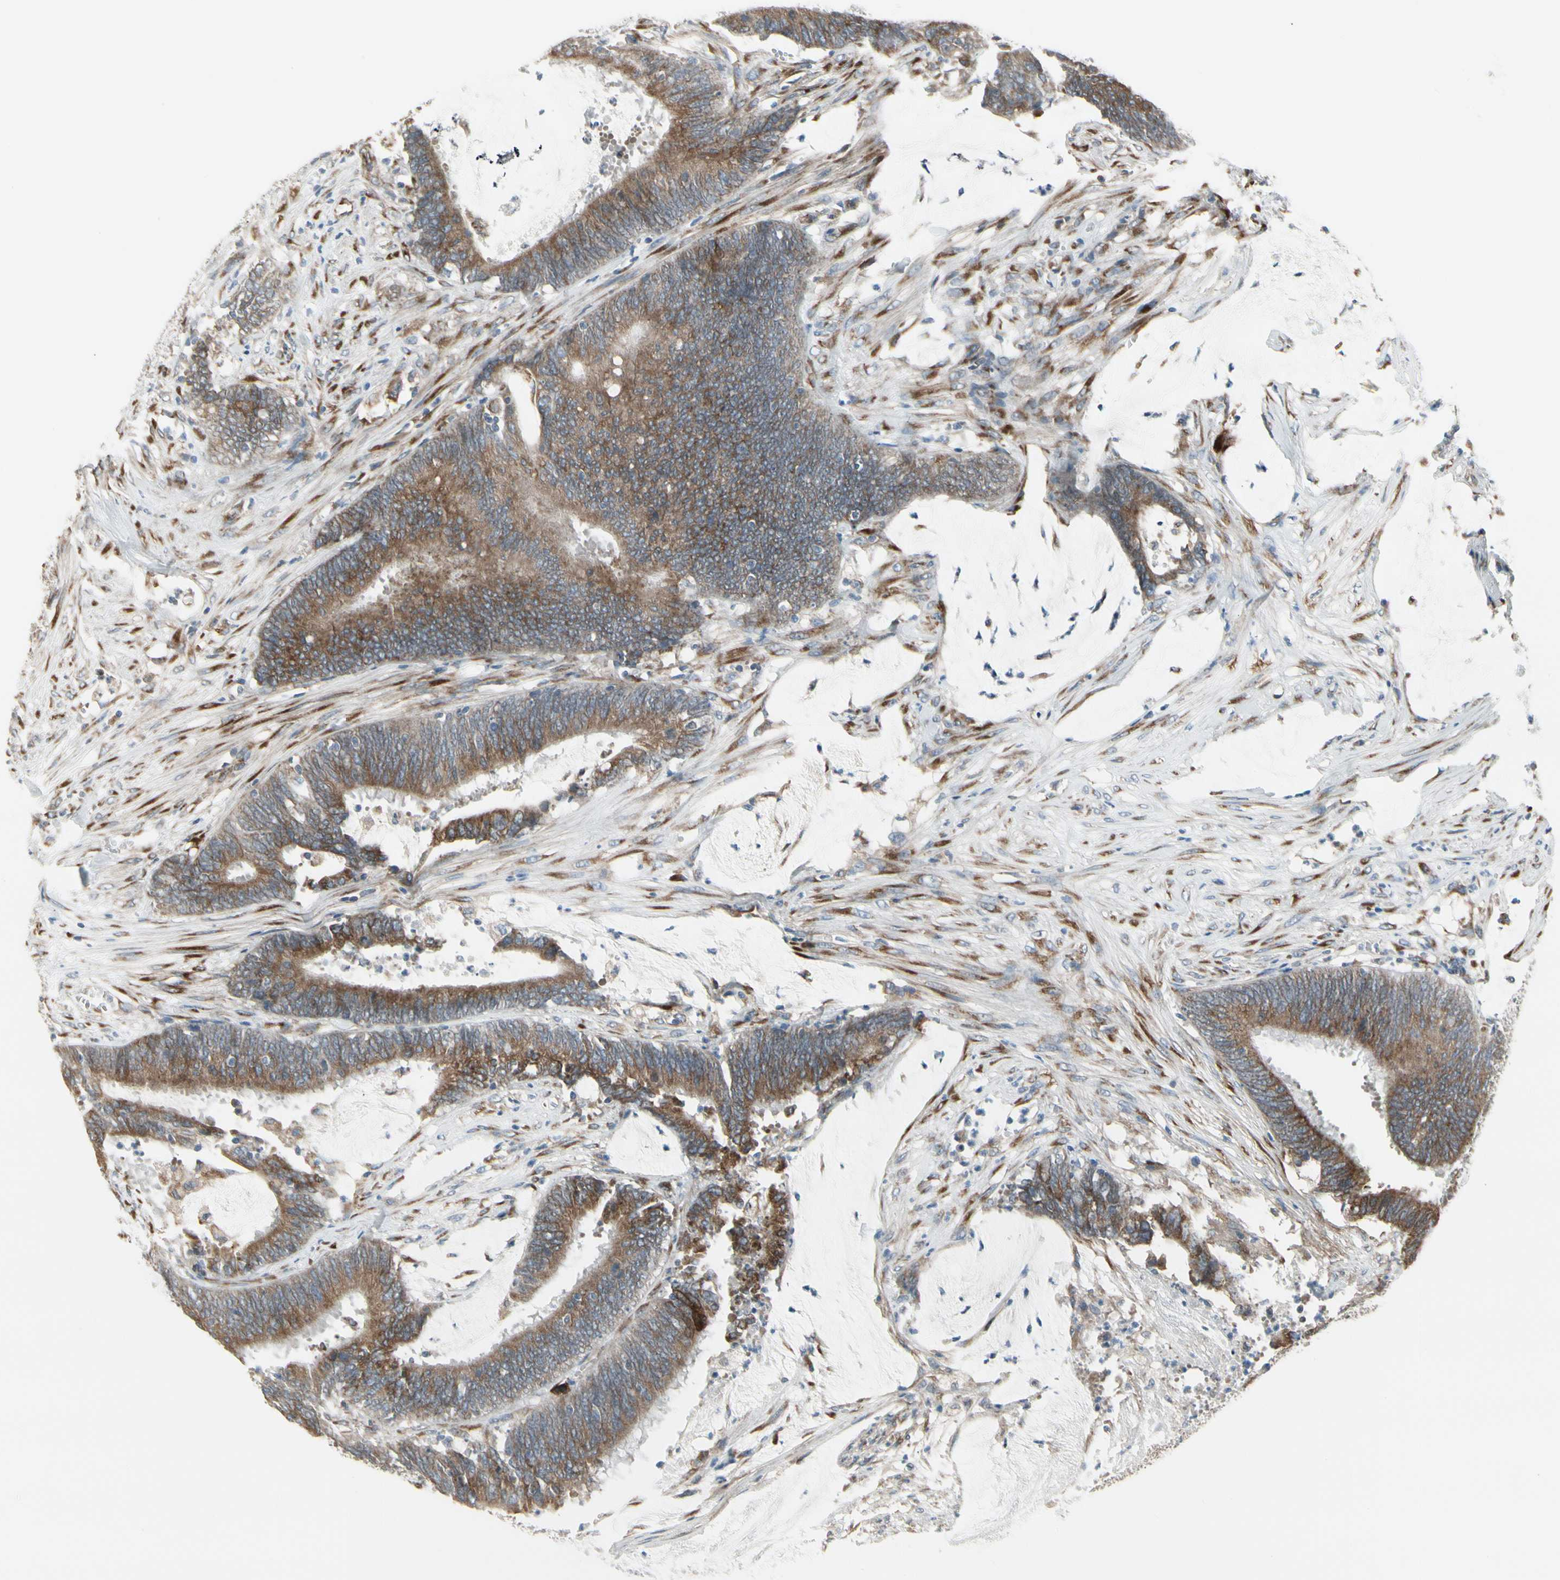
{"staining": {"intensity": "moderate", "quantity": ">75%", "location": "cytoplasmic/membranous"}, "tissue": "colorectal cancer", "cell_type": "Tumor cells", "image_type": "cancer", "snomed": [{"axis": "morphology", "description": "Adenocarcinoma, NOS"}, {"axis": "topography", "description": "Rectum"}], "caption": "DAB immunohistochemical staining of colorectal cancer (adenocarcinoma) demonstrates moderate cytoplasmic/membranous protein positivity in approximately >75% of tumor cells. (DAB IHC with brightfield microscopy, high magnification).", "gene": "FNDC3A", "patient": {"sex": "female", "age": 66}}